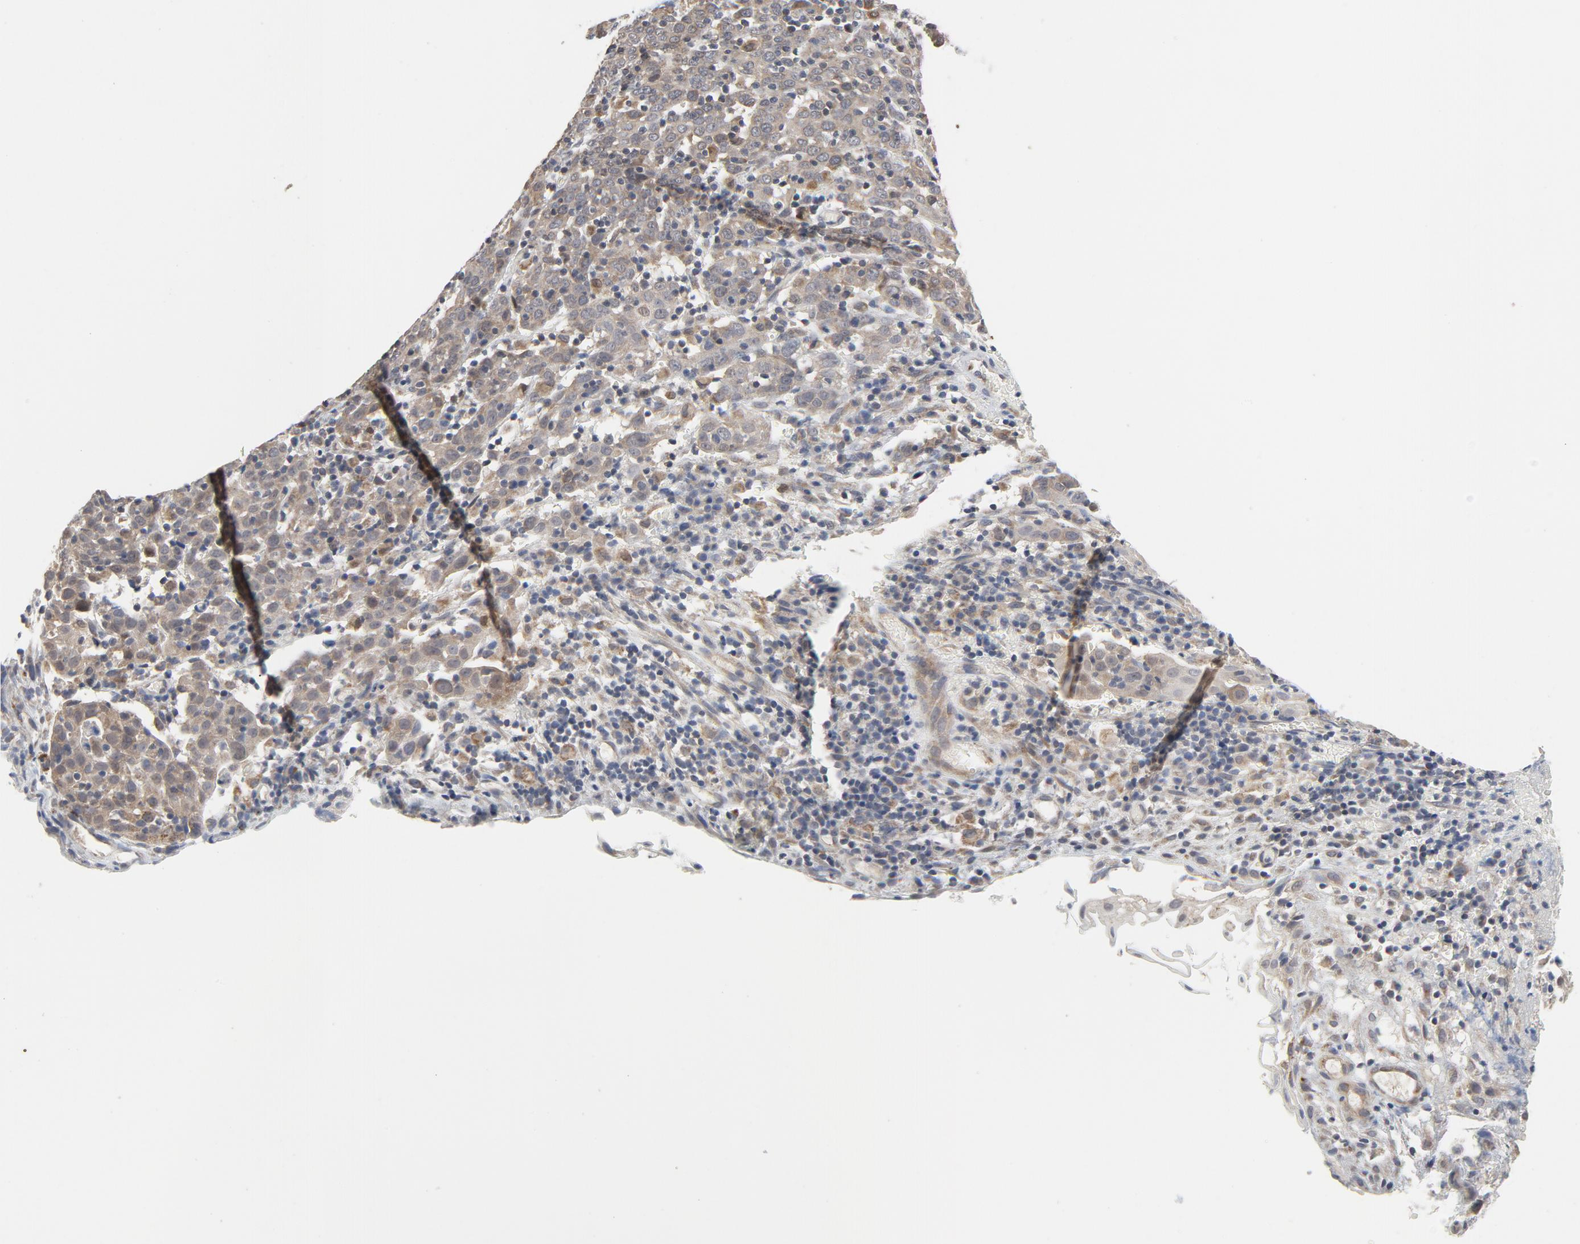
{"staining": {"intensity": "weak", "quantity": ">75%", "location": "cytoplasmic/membranous"}, "tissue": "cervical cancer", "cell_type": "Tumor cells", "image_type": "cancer", "snomed": [{"axis": "morphology", "description": "Normal tissue, NOS"}, {"axis": "morphology", "description": "Squamous cell carcinoma, NOS"}, {"axis": "topography", "description": "Cervix"}], "caption": "Human cervical squamous cell carcinoma stained for a protein (brown) exhibits weak cytoplasmic/membranous positive positivity in about >75% of tumor cells.", "gene": "C14orf119", "patient": {"sex": "female", "age": 67}}